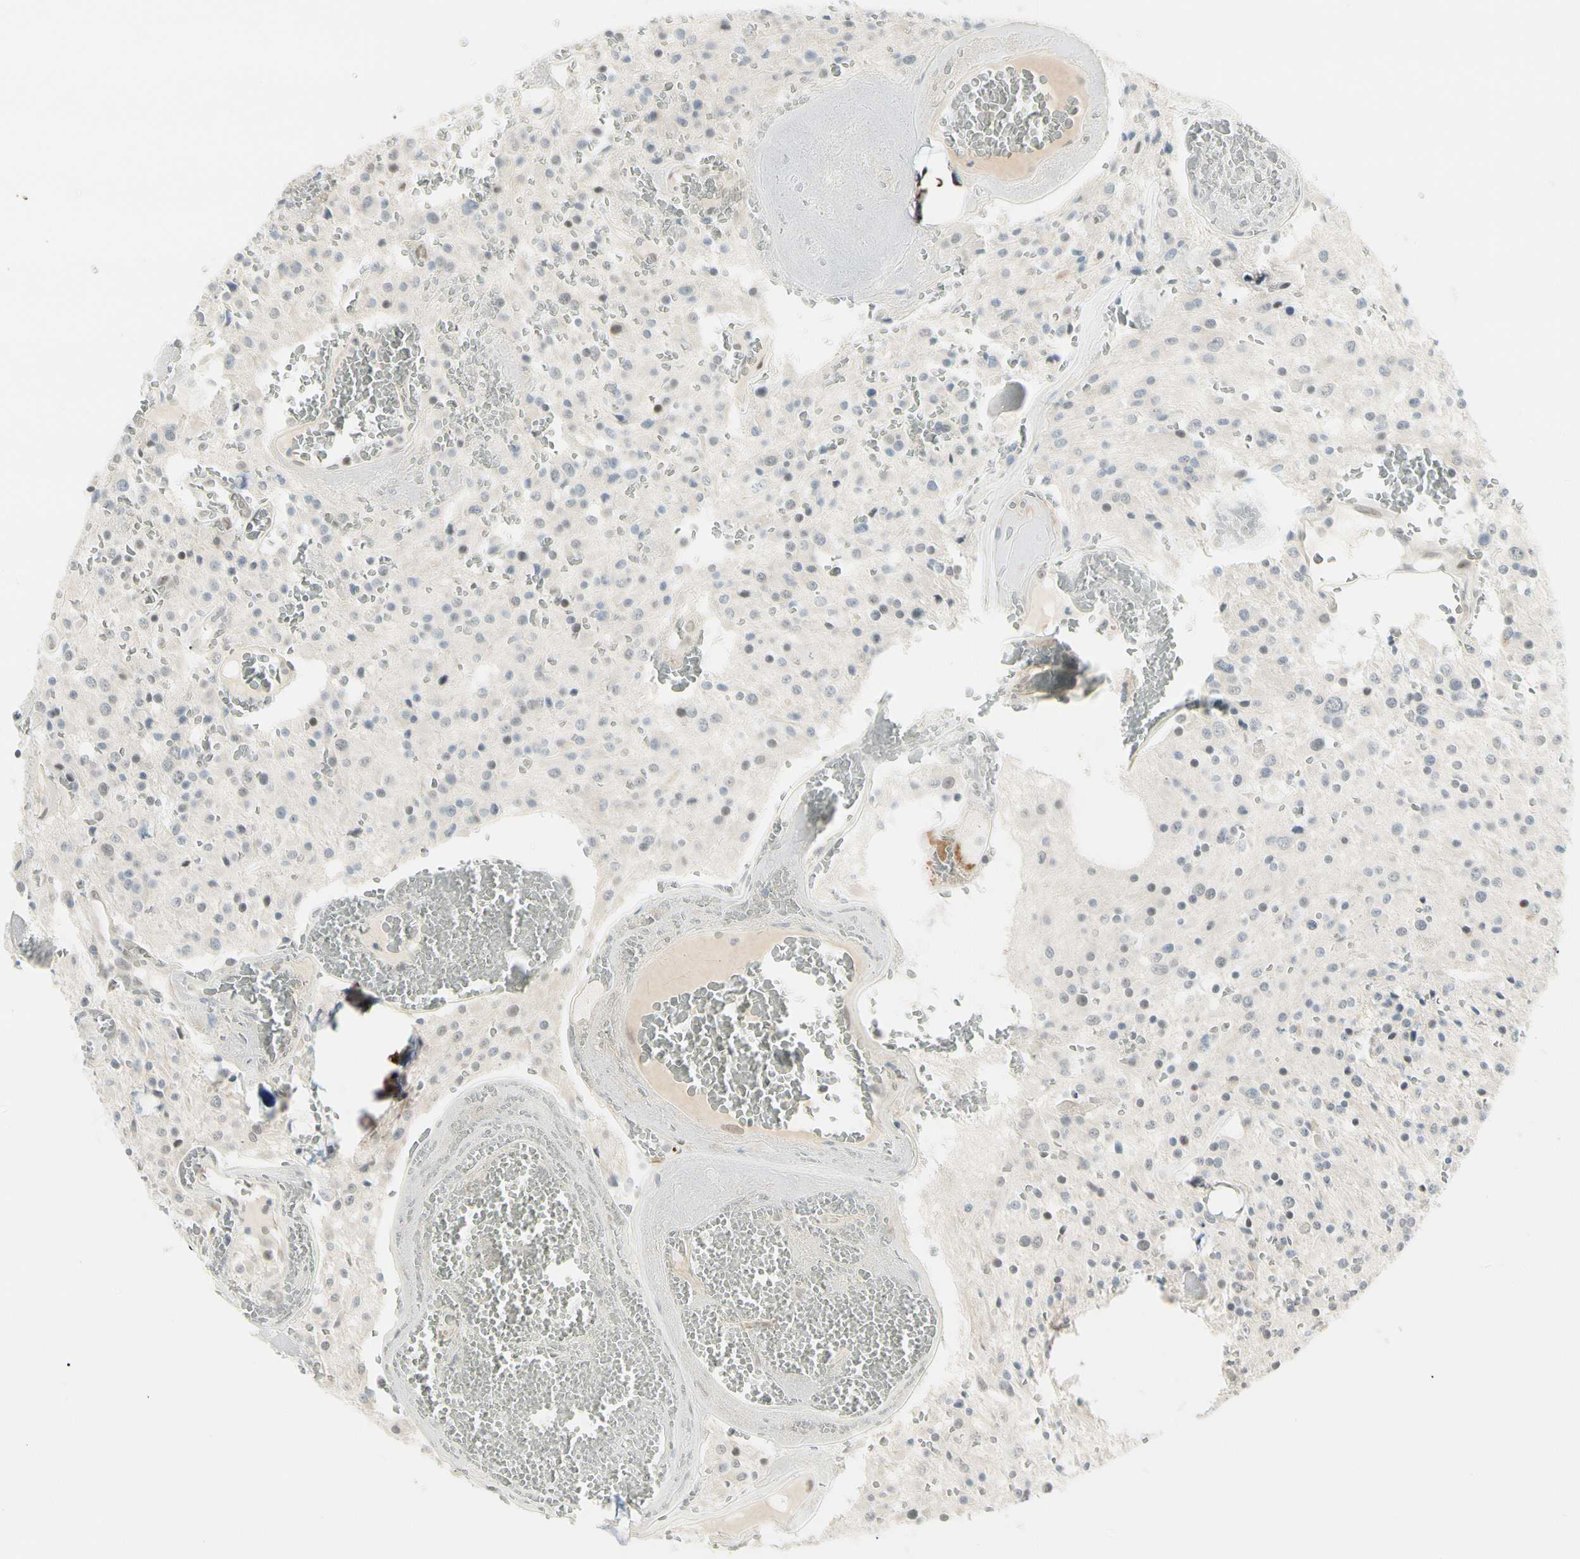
{"staining": {"intensity": "negative", "quantity": "none", "location": "none"}, "tissue": "glioma", "cell_type": "Tumor cells", "image_type": "cancer", "snomed": [{"axis": "morphology", "description": "Glioma, malignant, Low grade"}, {"axis": "topography", "description": "Brain"}], "caption": "Tumor cells are negative for protein expression in human malignant glioma (low-grade).", "gene": "ASPN", "patient": {"sex": "male", "age": 58}}